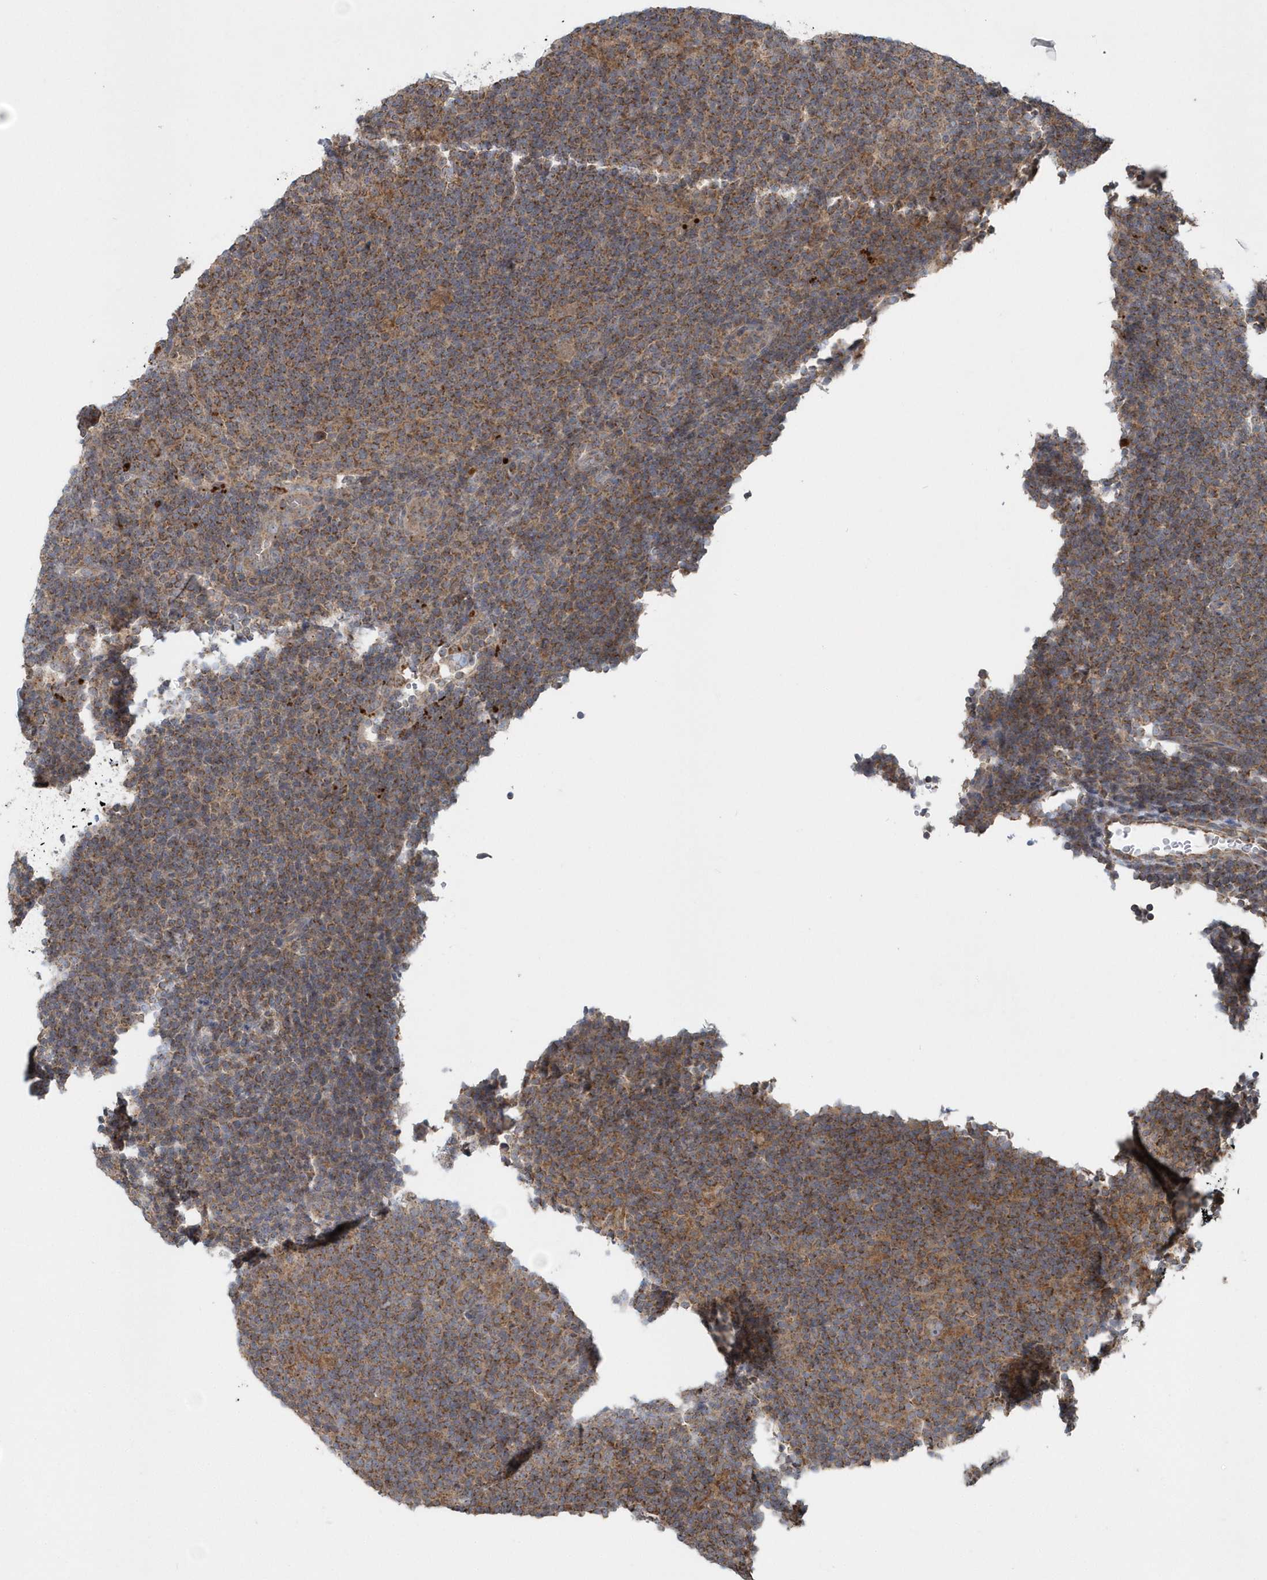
{"staining": {"intensity": "weak", "quantity": ">75%", "location": "cytoplasmic/membranous"}, "tissue": "lymphoma", "cell_type": "Tumor cells", "image_type": "cancer", "snomed": [{"axis": "morphology", "description": "Hodgkin's disease, NOS"}, {"axis": "topography", "description": "Lymph node"}], "caption": "Tumor cells display low levels of weak cytoplasmic/membranous expression in approximately >75% of cells in lymphoma.", "gene": "PPP1R7", "patient": {"sex": "female", "age": 57}}